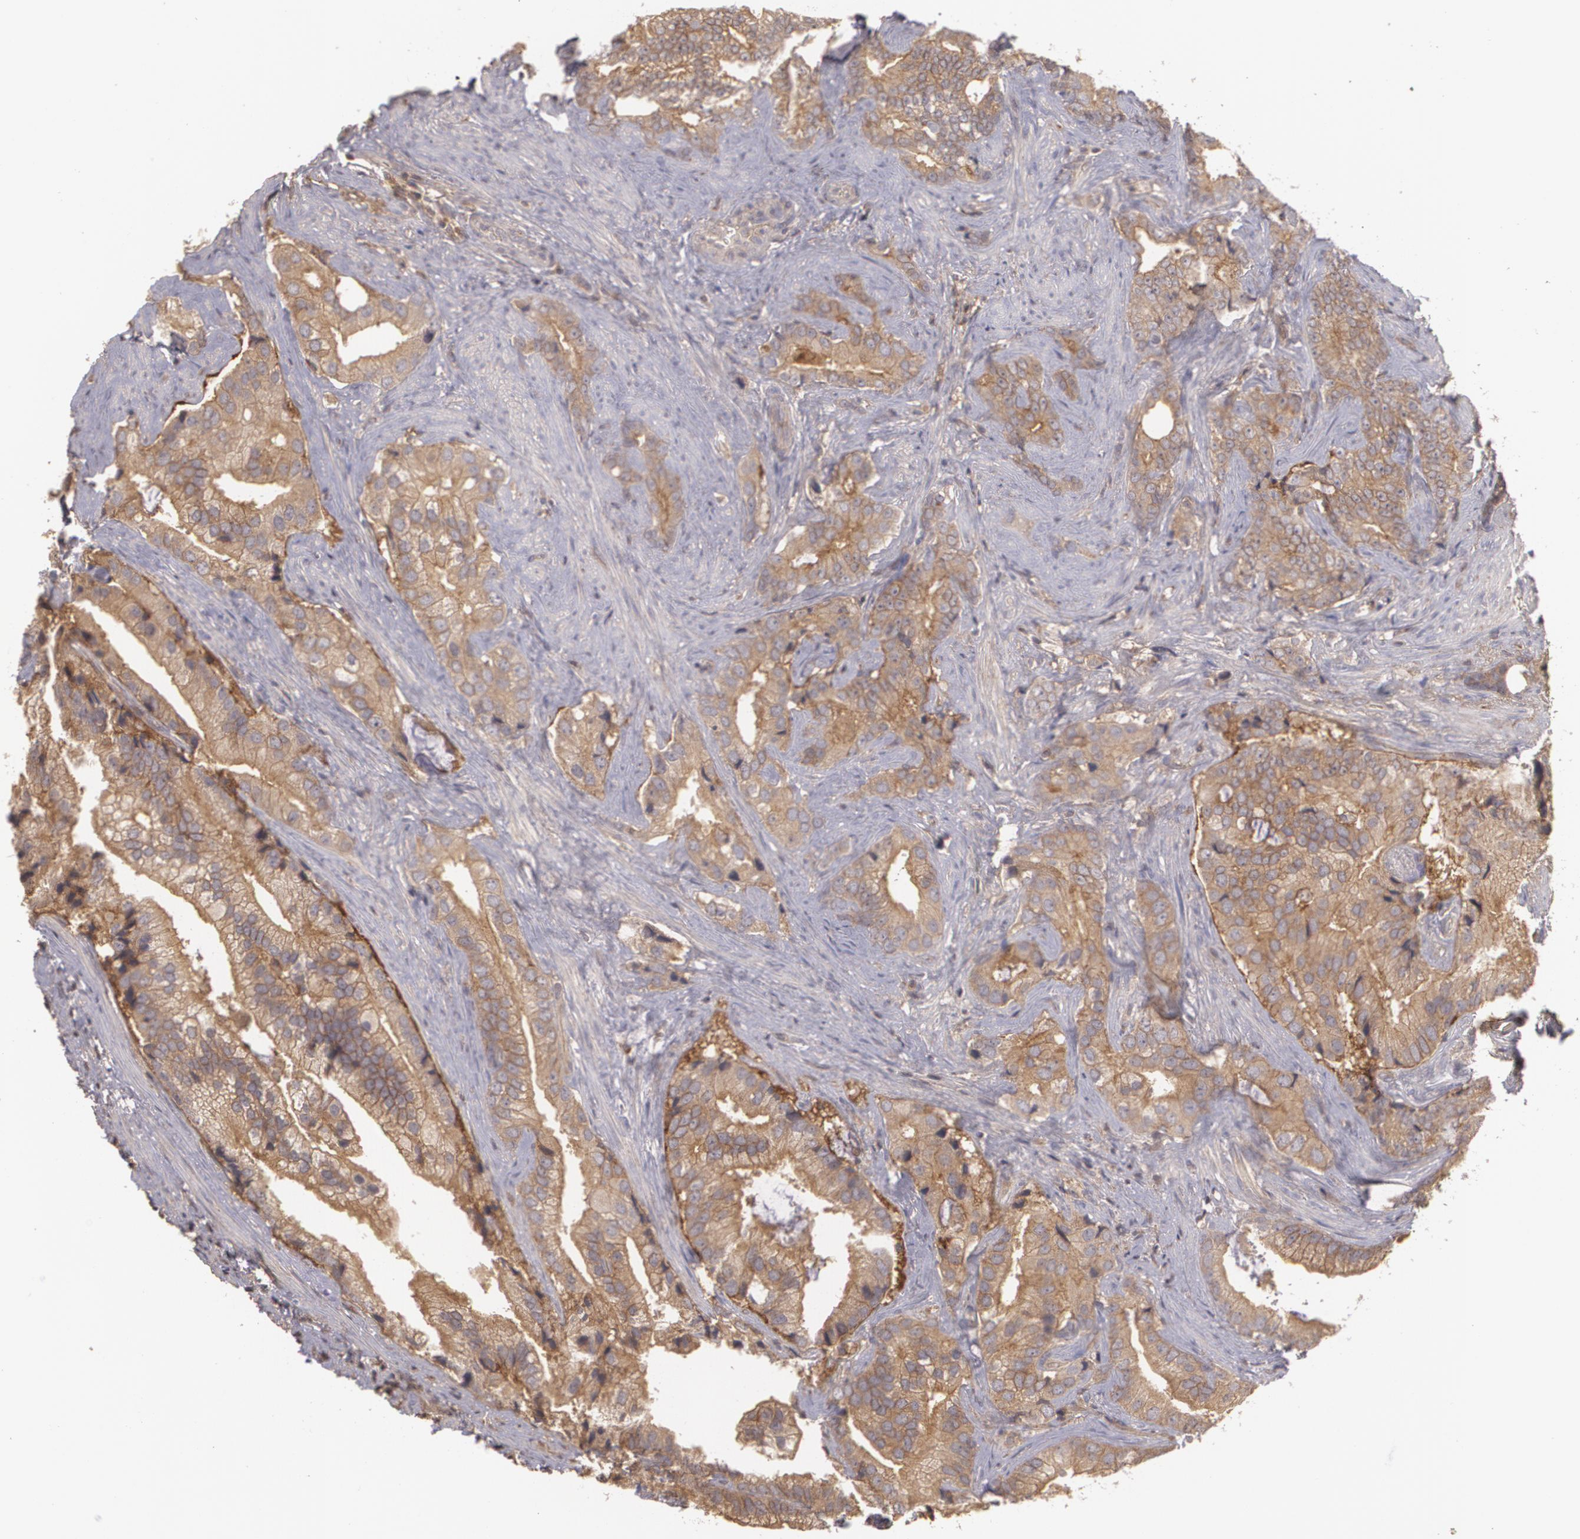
{"staining": {"intensity": "moderate", "quantity": ">75%", "location": "cytoplasmic/membranous"}, "tissue": "prostate cancer", "cell_type": "Tumor cells", "image_type": "cancer", "snomed": [{"axis": "morphology", "description": "Adenocarcinoma, Low grade"}, {"axis": "topography", "description": "Prostate"}], "caption": "High-magnification brightfield microscopy of adenocarcinoma (low-grade) (prostate) stained with DAB (brown) and counterstained with hematoxylin (blue). tumor cells exhibit moderate cytoplasmic/membranous expression is appreciated in approximately>75% of cells.", "gene": "HRAS", "patient": {"sex": "male", "age": 71}}